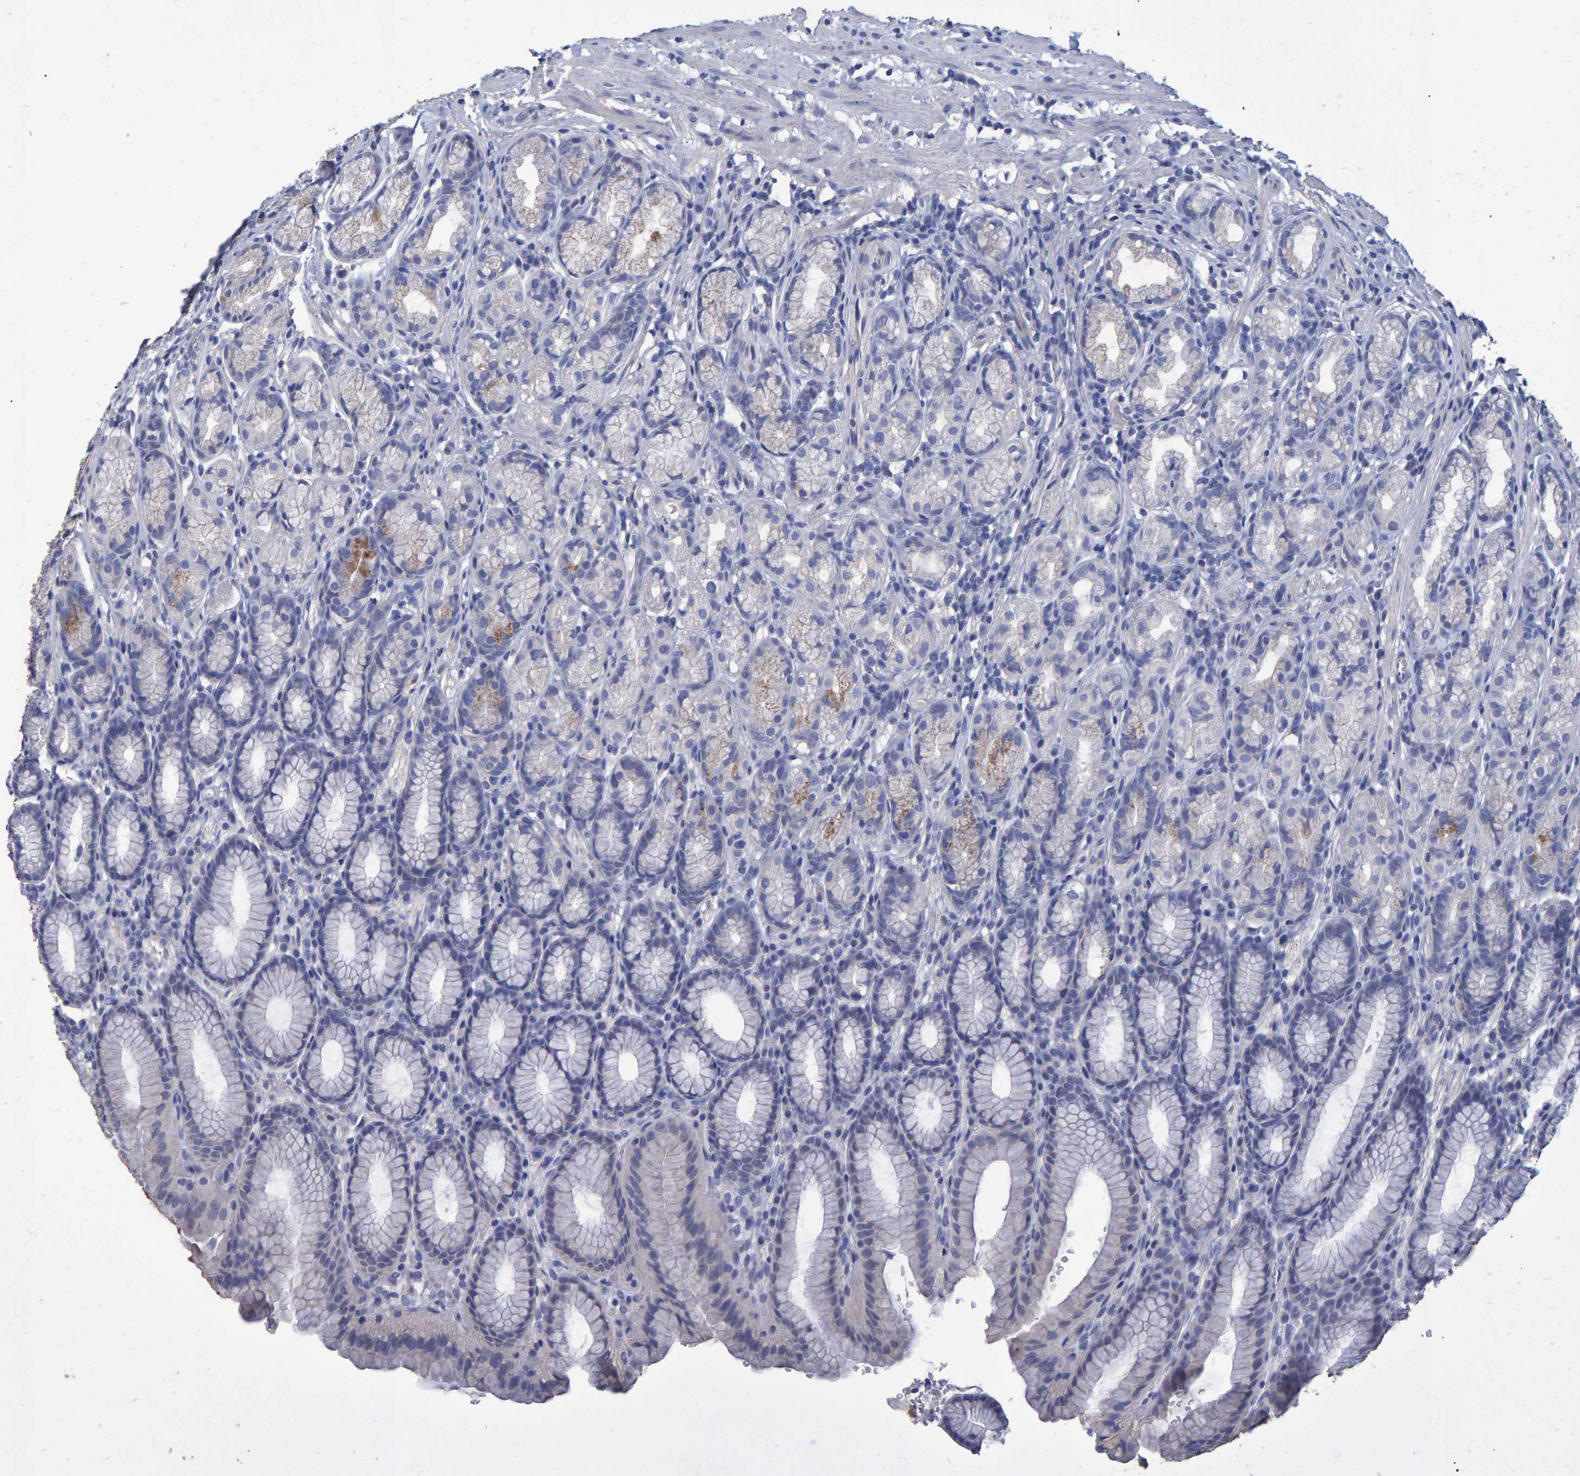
{"staining": {"intensity": "moderate", "quantity": "<25%", "location": "cytoplasmic/membranous"}, "tissue": "stomach", "cell_type": "Glandular cells", "image_type": "normal", "snomed": [{"axis": "morphology", "description": "Normal tissue, NOS"}, {"axis": "topography", "description": "Stomach"}], "caption": "This image displays immunohistochemistry (IHC) staining of unremarkable human stomach, with low moderate cytoplasmic/membranous positivity in approximately <25% of glandular cells.", "gene": "HEMGN", "patient": {"sex": "male", "age": 42}}